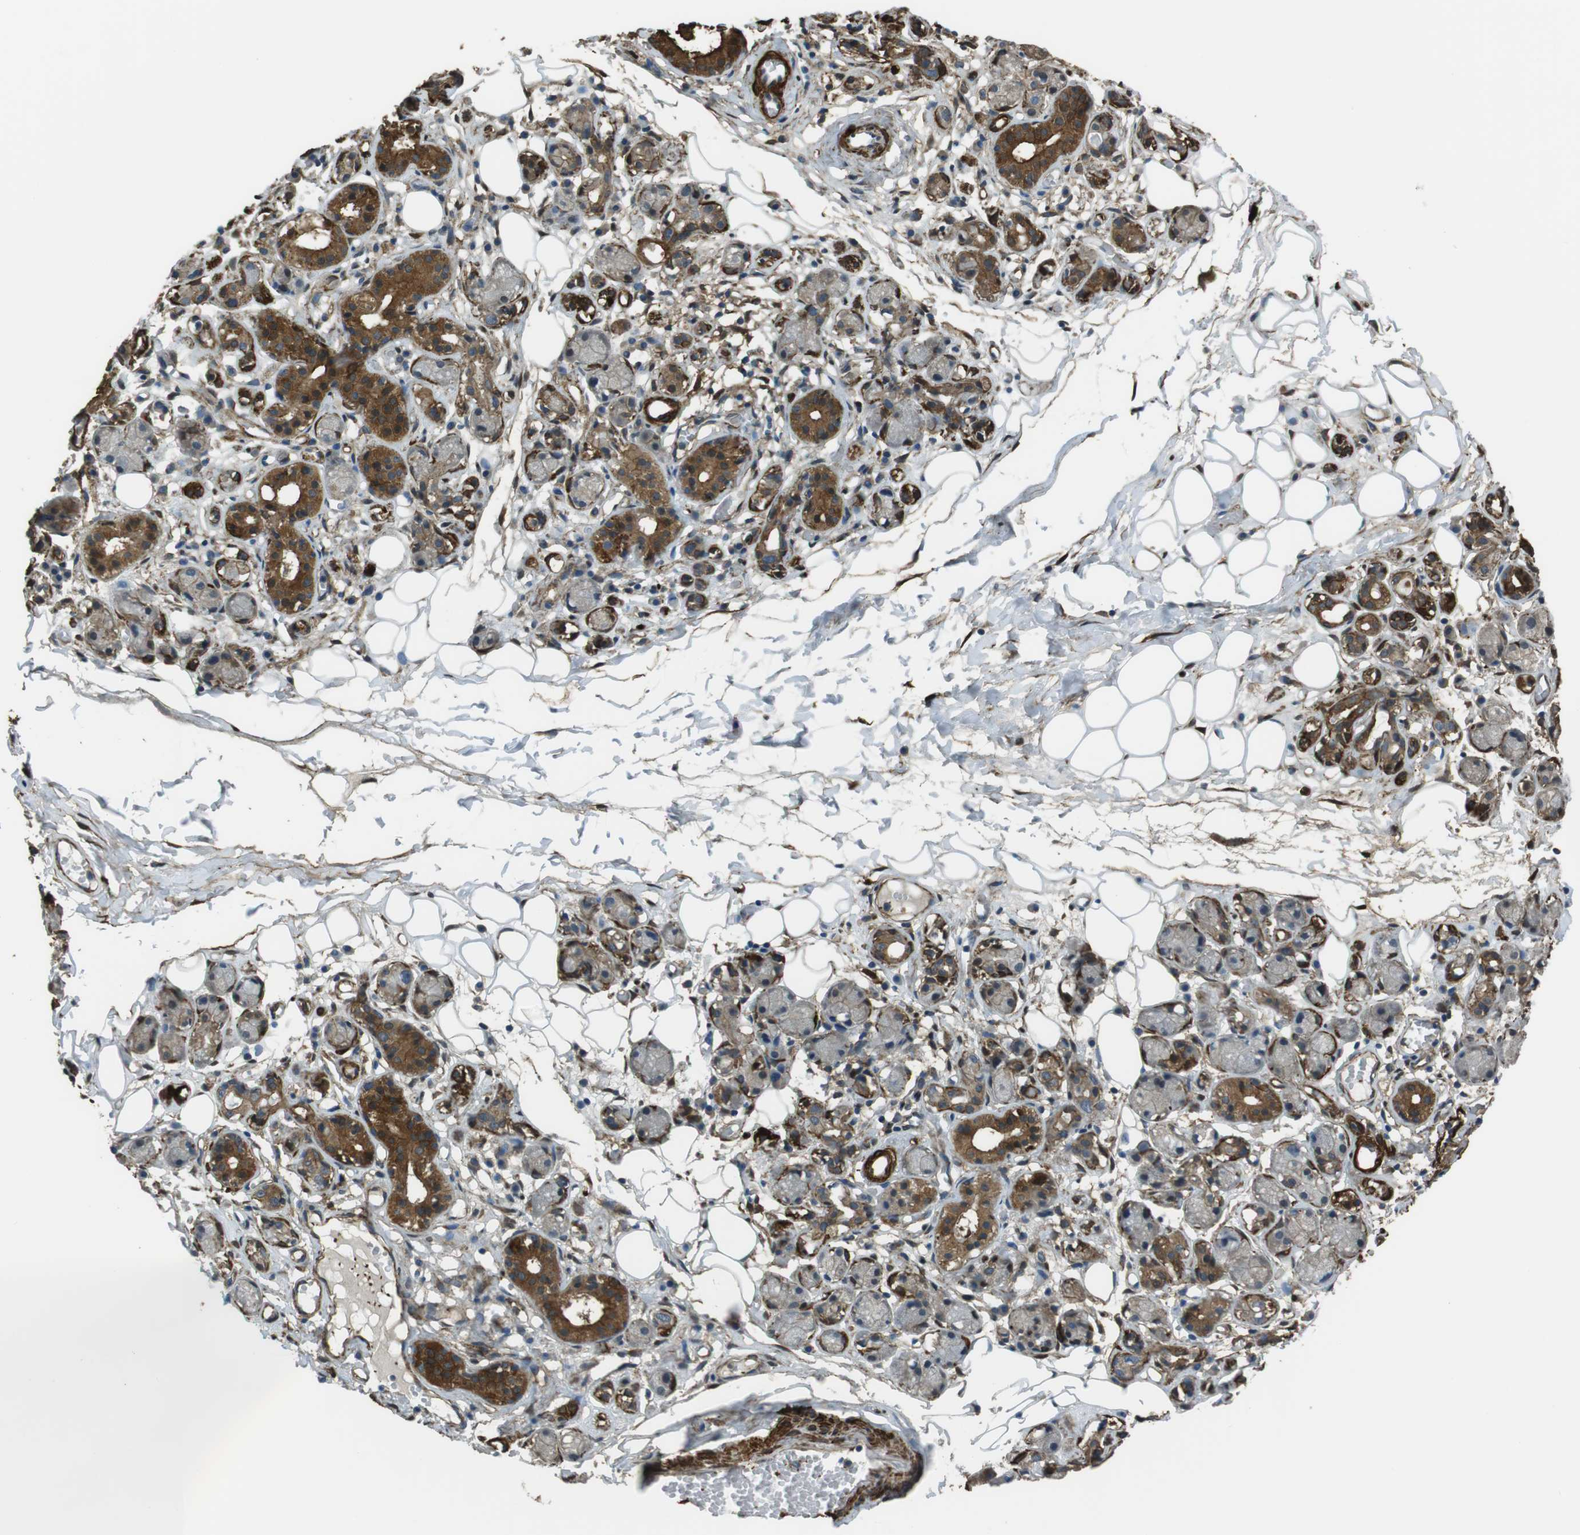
{"staining": {"intensity": "moderate", "quantity": "25%-75%", "location": "cytoplasmic/membranous"}, "tissue": "adipose tissue", "cell_type": "Adipocytes", "image_type": "normal", "snomed": [{"axis": "morphology", "description": "Normal tissue, NOS"}, {"axis": "morphology", "description": "Inflammation, NOS"}, {"axis": "topography", "description": "Vascular tissue"}, {"axis": "topography", "description": "Salivary gland"}], "caption": "Moderate cytoplasmic/membranous protein positivity is seen in about 25%-75% of adipocytes in adipose tissue.", "gene": "SFT2D1", "patient": {"sex": "female", "age": 75}}